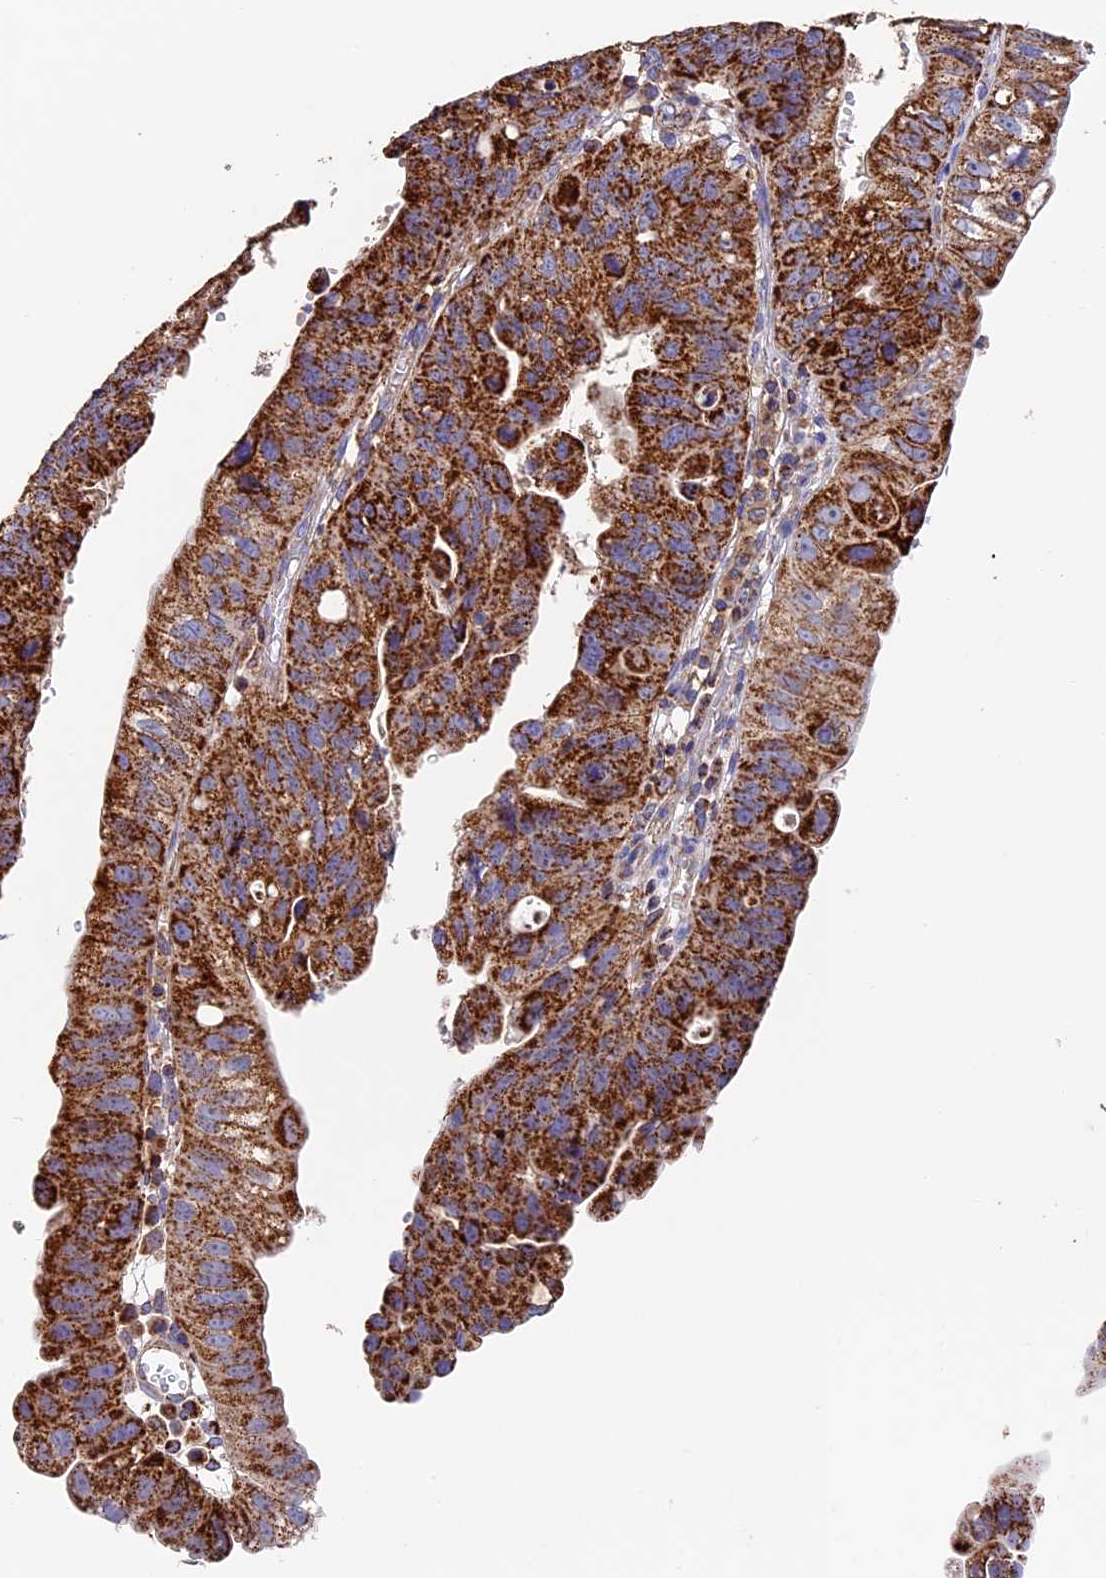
{"staining": {"intensity": "strong", "quantity": ">75%", "location": "cytoplasmic/membranous"}, "tissue": "stomach cancer", "cell_type": "Tumor cells", "image_type": "cancer", "snomed": [{"axis": "morphology", "description": "Adenocarcinoma, NOS"}, {"axis": "topography", "description": "Stomach"}], "caption": "This micrograph shows IHC staining of human adenocarcinoma (stomach), with high strong cytoplasmic/membranous expression in approximately >75% of tumor cells.", "gene": "ADAT1", "patient": {"sex": "male", "age": 59}}